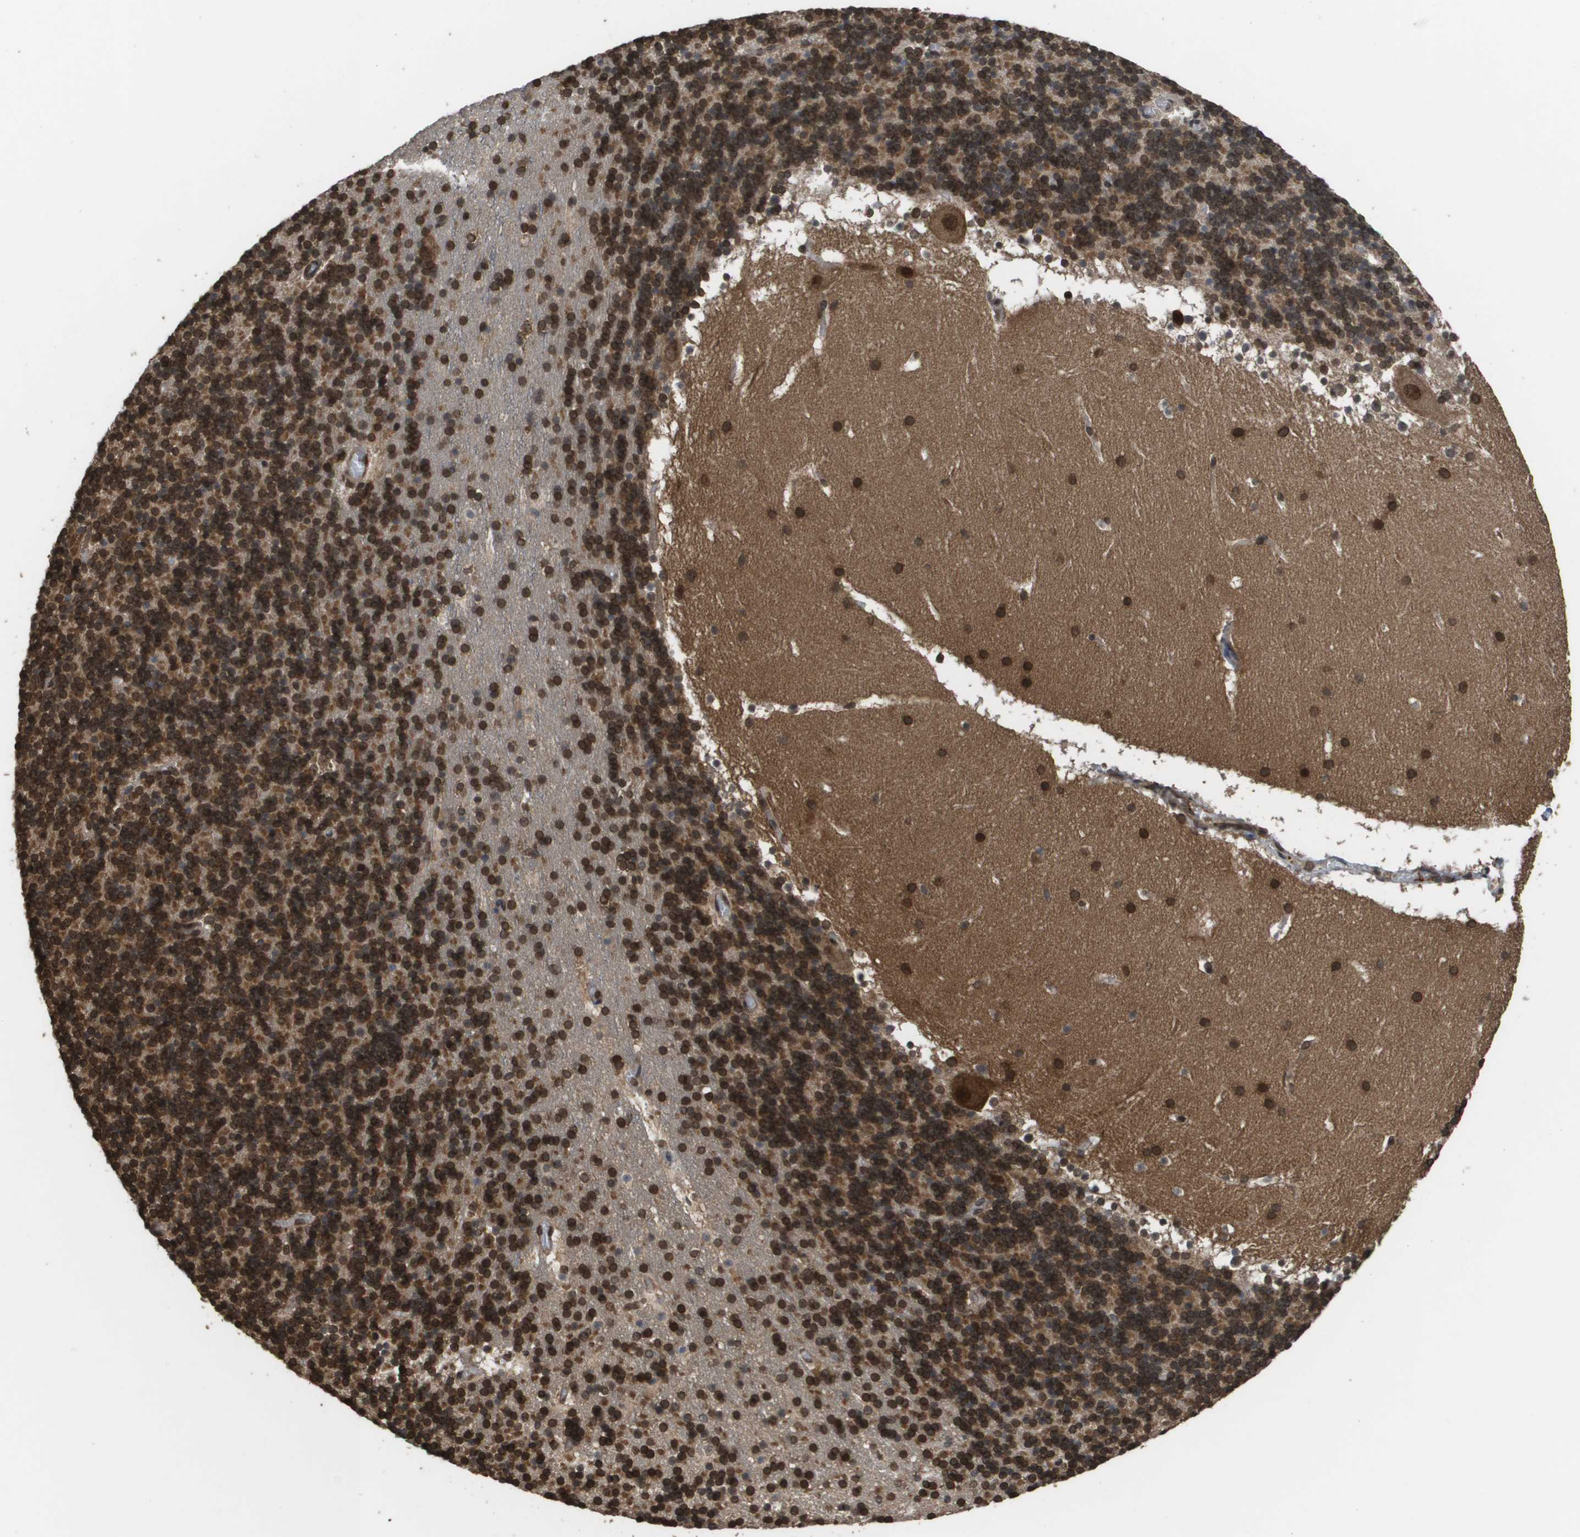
{"staining": {"intensity": "strong", "quantity": ">75%", "location": "nuclear"}, "tissue": "cerebellum", "cell_type": "Cells in granular layer", "image_type": "normal", "snomed": [{"axis": "morphology", "description": "Normal tissue, NOS"}, {"axis": "topography", "description": "Cerebellum"}], "caption": "The photomicrograph reveals a brown stain indicating the presence of a protein in the nuclear of cells in granular layer in cerebellum.", "gene": "AXIN2", "patient": {"sex": "male", "age": 45}}